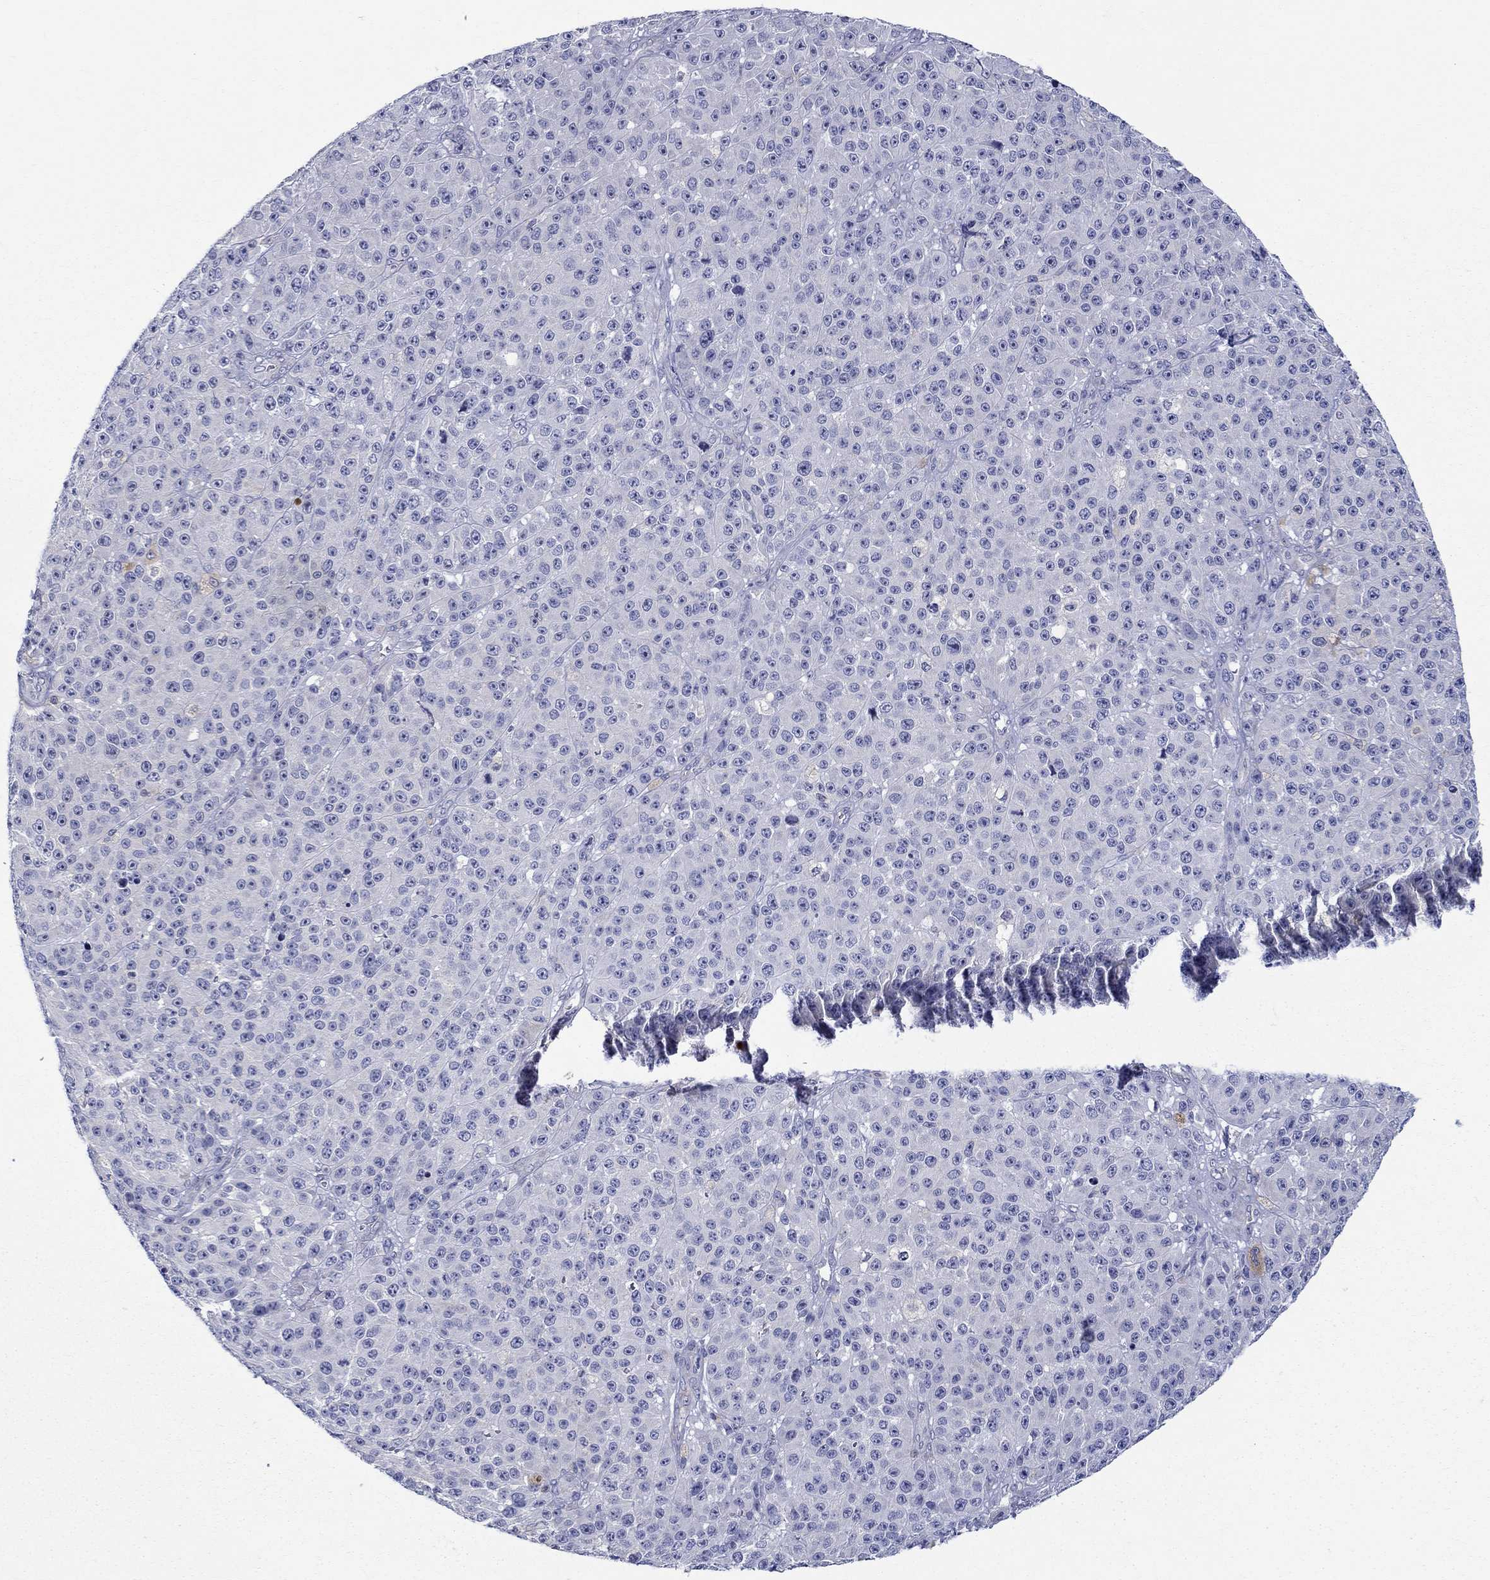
{"staining": {"intensity": "negative", "quantity": "none", "location": "none"}, "tissue": "melanoma", "cell_type": "Tumor cells", "image_type": "cancer", "snomed": [{"axis": "morphology", "description": "Malignant melanoma, NOS"}, {"axis": "topography", "description": "Skin"}], "caption": "DAB immunohistochemical staining of melanoma shows no significant positivity in tumor cells. (Stains: DAB (3,3'-diaminobenzidine) immunohistochemistry with hematoxylin counter stain, Microscopy: brightfield microscopy at high magnification).", "gene": "QRFPR", "patient": {"sex": "female", "age": 58}}